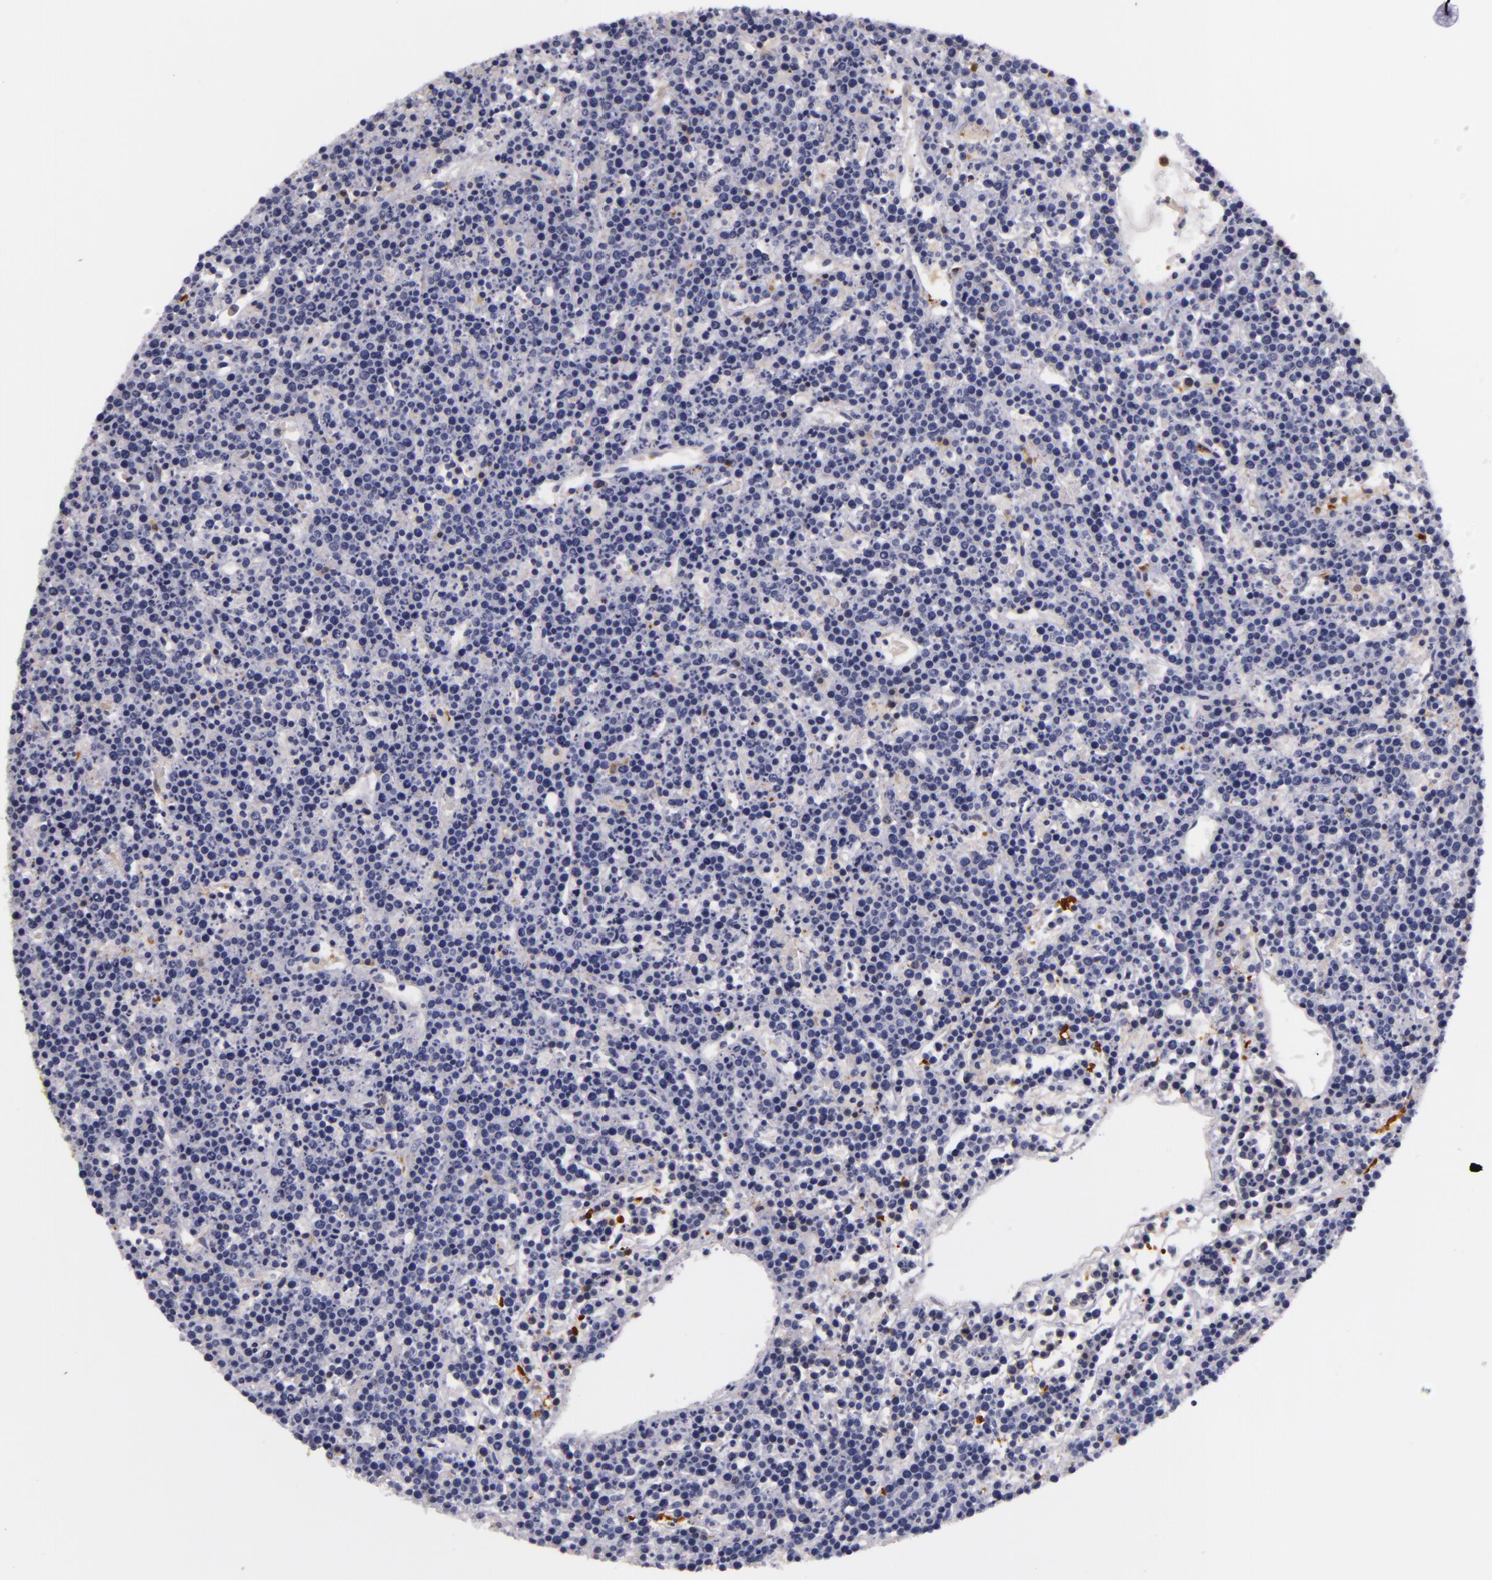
{"staining": {"intensity": "weak", "quantity": "25%-75%", "location": "cytoplasmic/membranous"}, "tissue": "lymphoma", "cell_type": "Tumor cells", "image_type": "cancer", "snomed": [{"axis": "morphology", "description": "Malignant lymphoma, non-Hodgkin's type, High grade"}, {"axis": "topography", "description": "Ovary"}], "caption": "A low amount of weak cytoplasmic/membranous expression is identified in approximately 25%-75% of tumor cells in lymphoma tissue.", "gene": "TOM1", "patient": {"sex": "female", "age": 56}}